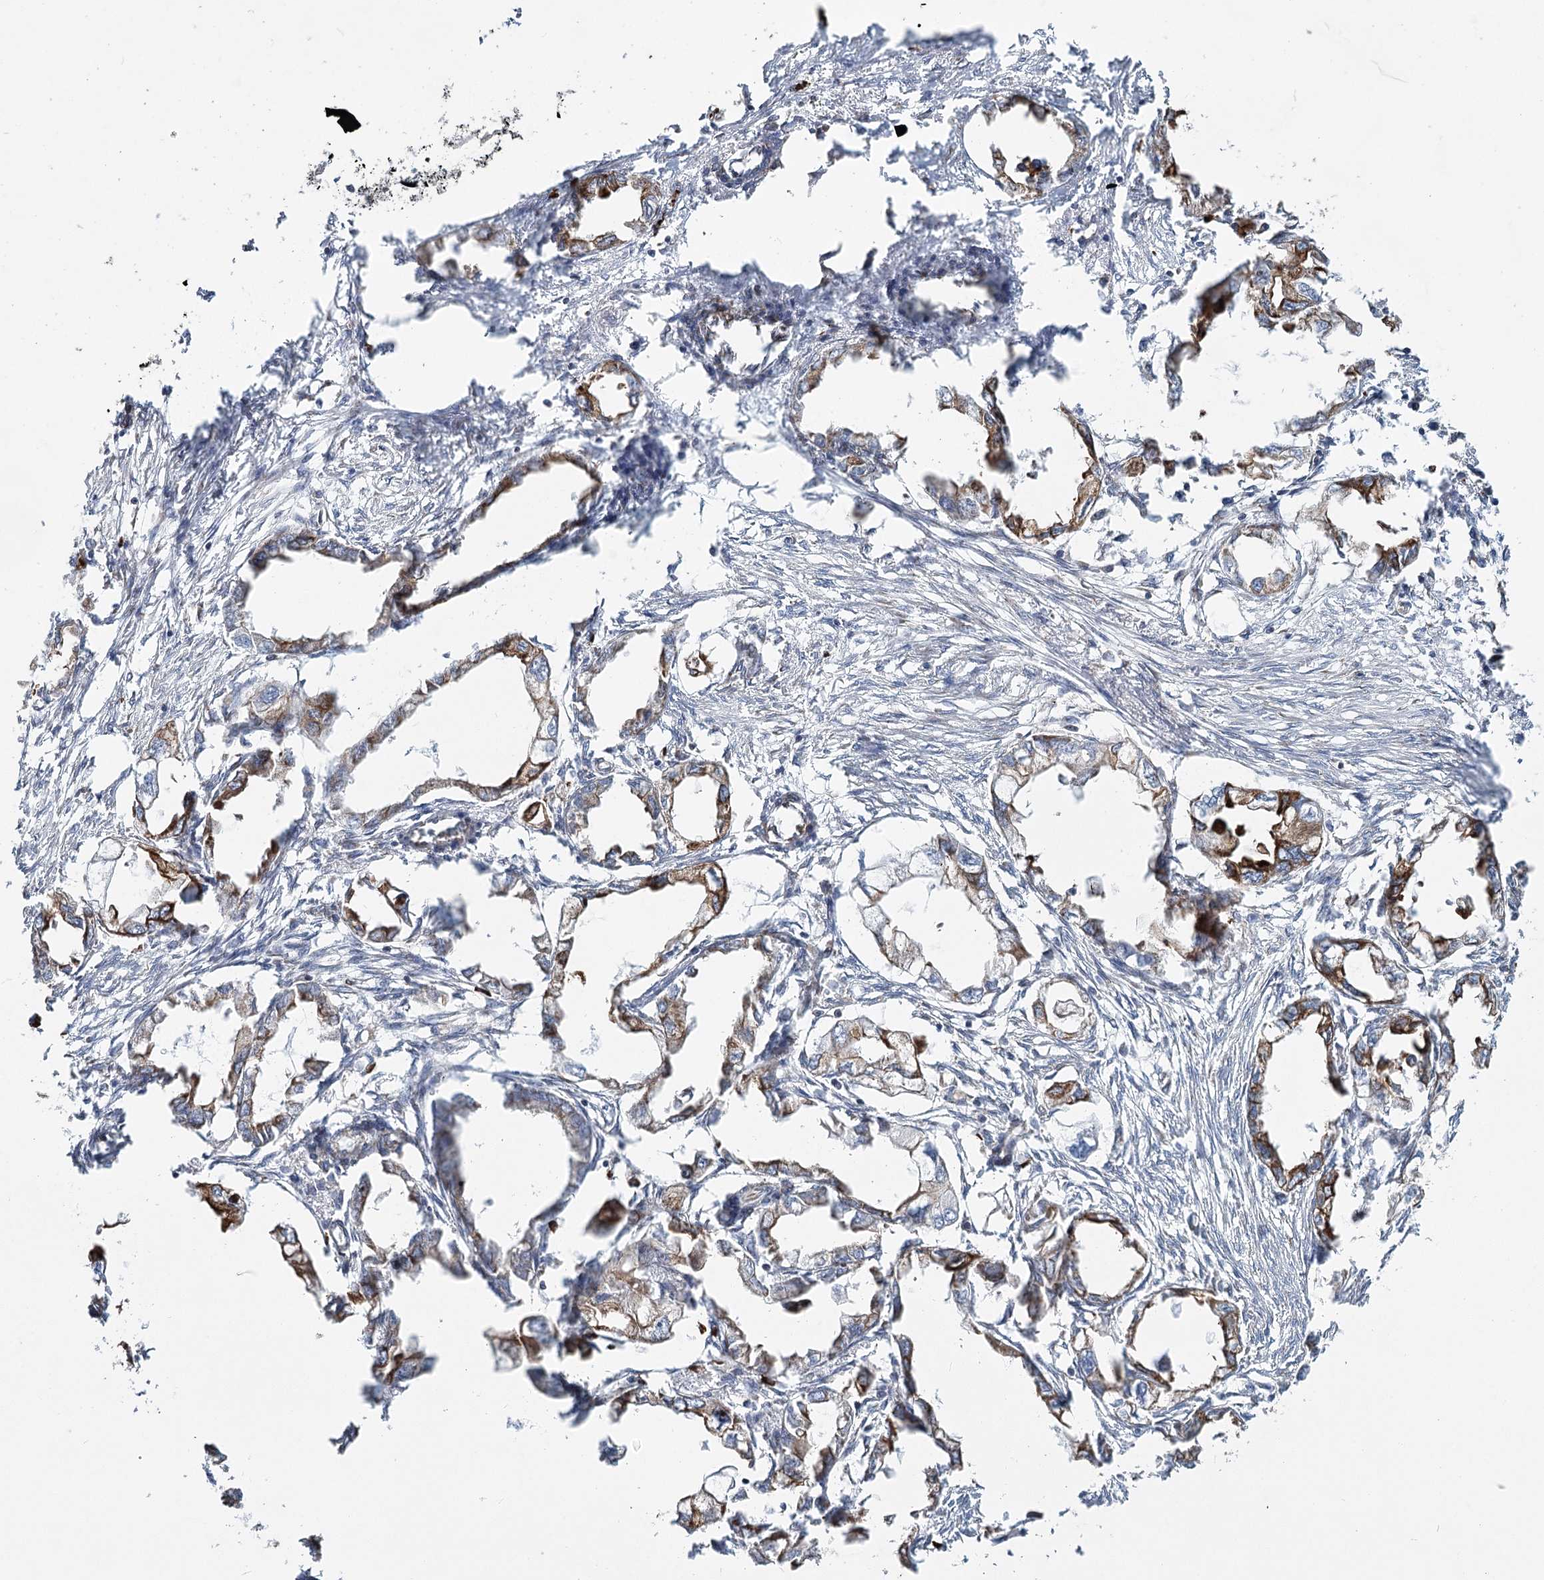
{"staining": {"intensity": "moderate", "quantity": "25%-75%", "location": "cytoplasmic/membranous"}, "tissue": "endometrial cancer", "cell_type": "Tumor cells", "image_type": "cancer", "snomed": [{"axis": "morphology", "description": "Adenocarcinoma, NOS"}, {"axis": "morphology", "description": "Adenocarcinoma, metastatic, NOS"}, {"axis": "topography", "description": "Adipose tissue"}, {"axis": "topography", "description": "Endometrium"}], "caption": "Protein analysis of endometrial cancer (metastatic adenocarcinoma) tissue reveals moderate cytoplasmic/membranous staining in about 25%-75% of tumor cells.", "gene": "POGLUT1", "patient": {"sex": "female", "age": 67}}